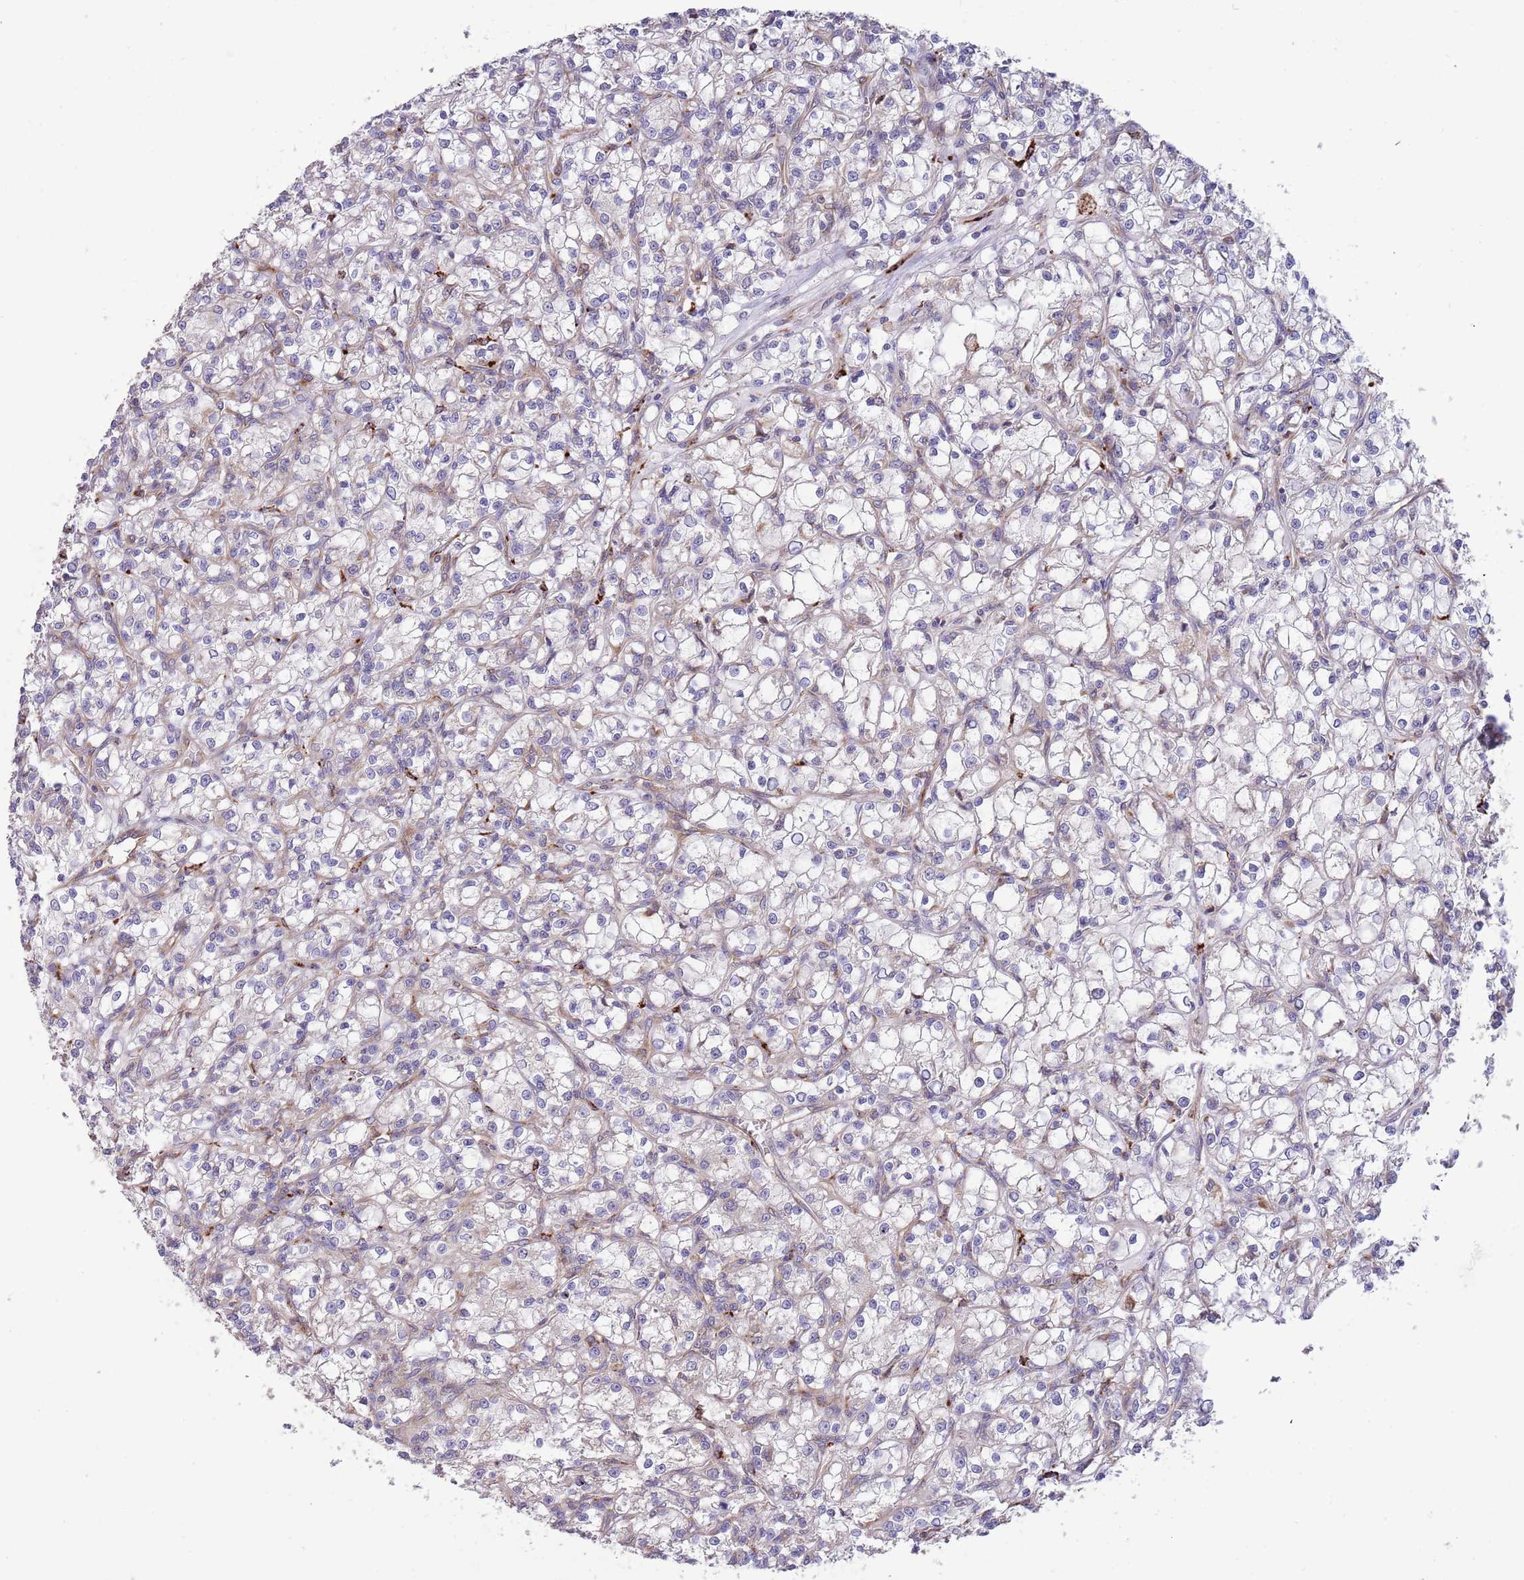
{"staining": {"intensity": "weak", "quantity": "<25%", "location": "cytoplasmic/membranous"}, "tissue": "renal cancer", "cell_type": "Tumor cells", "image_type": "cancer", "snomed": [{"axis": "morphology", "description": "Adenocarcinoma, NOS"}, {"axis": "topography", "description": "Kidney"}], "caption": "This is a micrograph of immunohistochemistry staining of renal cancer (adenocarcinoma), which shows no positivity in tumor cells.", "gene": "ARMCX6", "patient": {"sex": "female", "age": 59}}